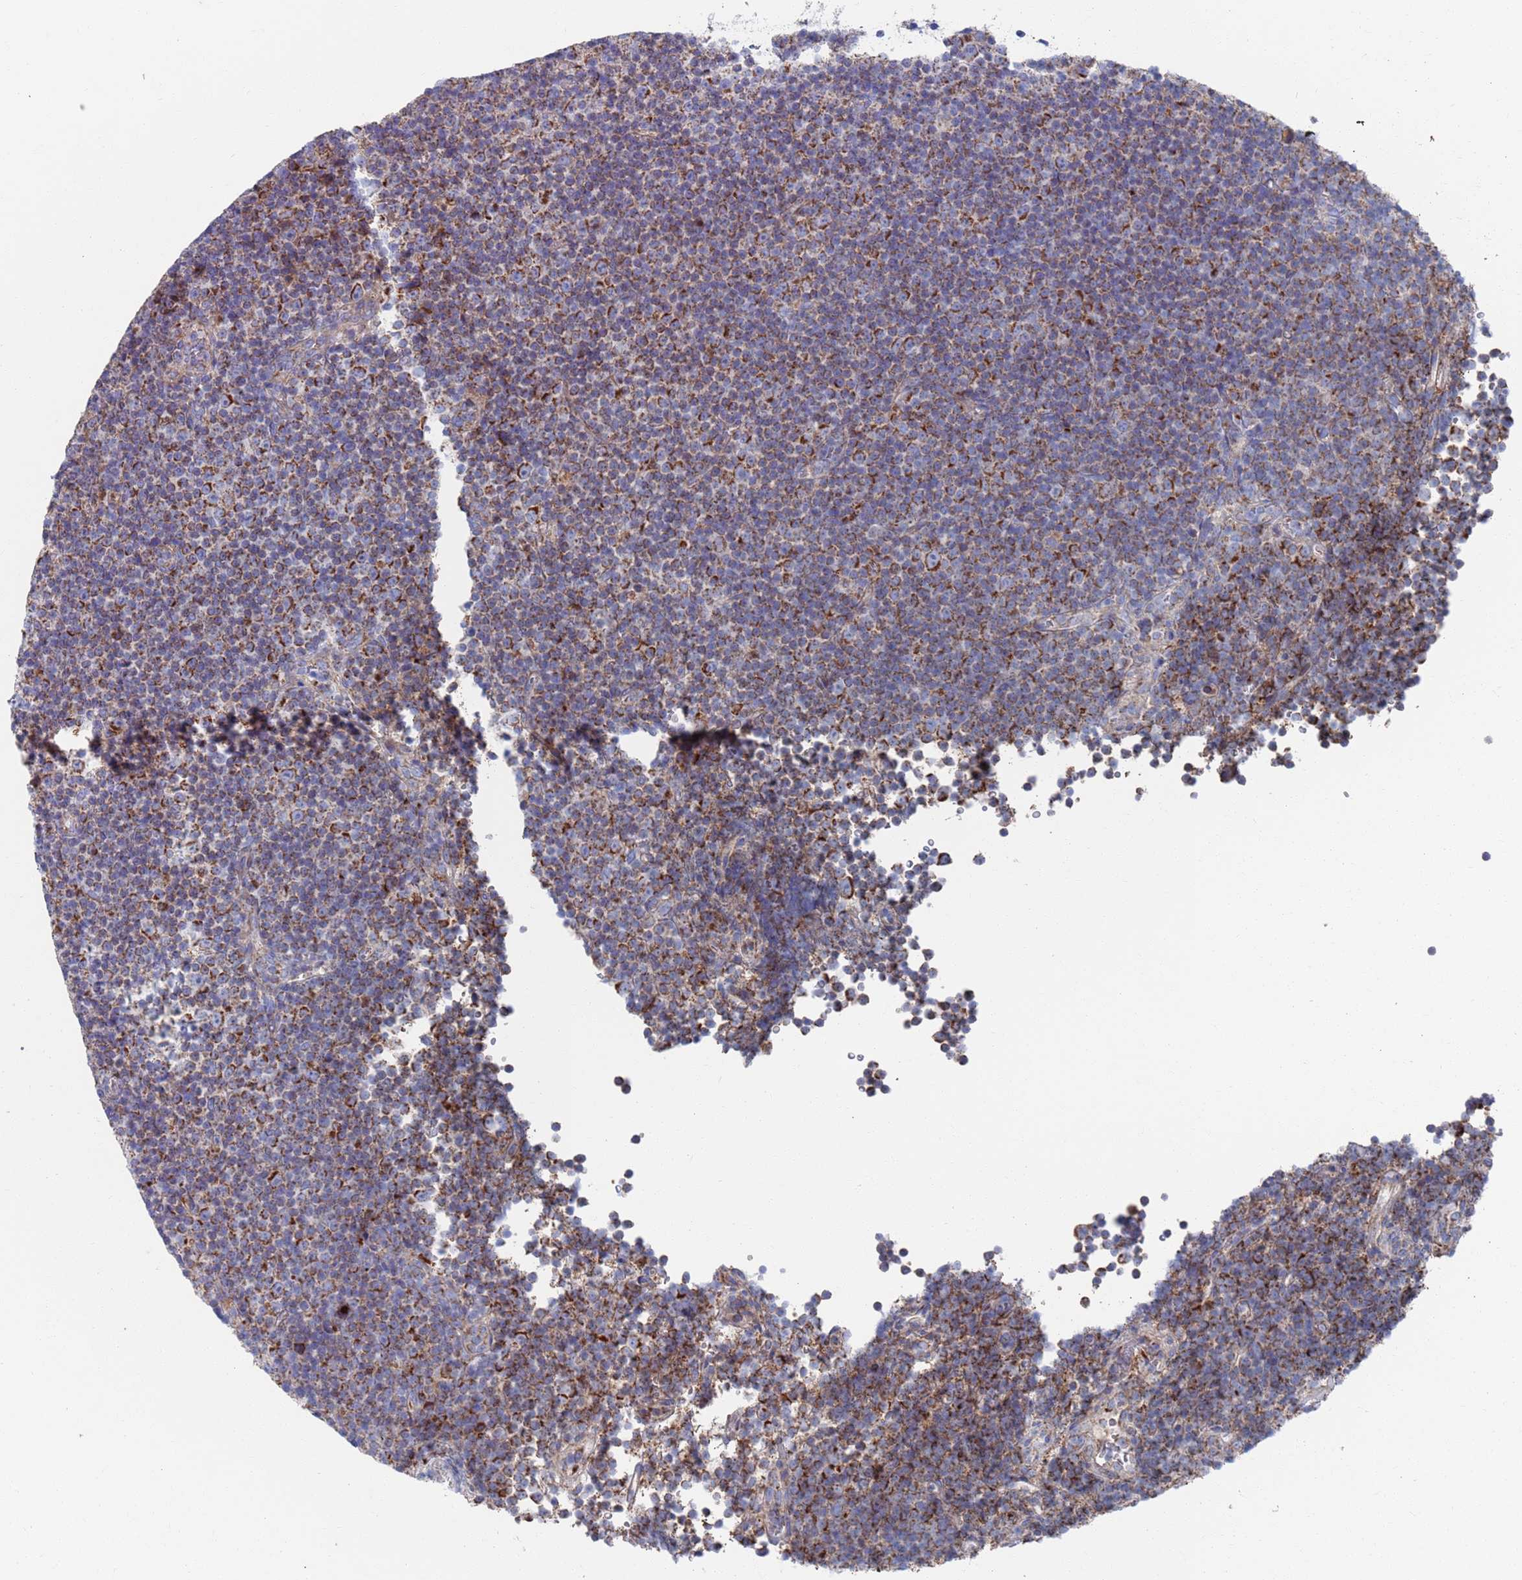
{"staining": {"intensity": "strong", "quantity": "<25%", "location": "cytoplasmic/membranous"}, "tissue": "lymphoma", "cell_type": "Tumor cells", "image_type": "cancer", "snomed": [{"axis": "morphology", "description": "Malignant lymphoma, non-Hodgkin's type, Low grade"}, {"axis": "topography", "description": "Lymph node"}], "caption": "This is an image of IHC staining of malignant lymphoma, non-Hodgkin's type (low-grade), which shows strong positivity in the cytoplasmic/membranous of tumor cells.", "gene": "MRPL22", "patient": {"sex": "female", "age": 67}}